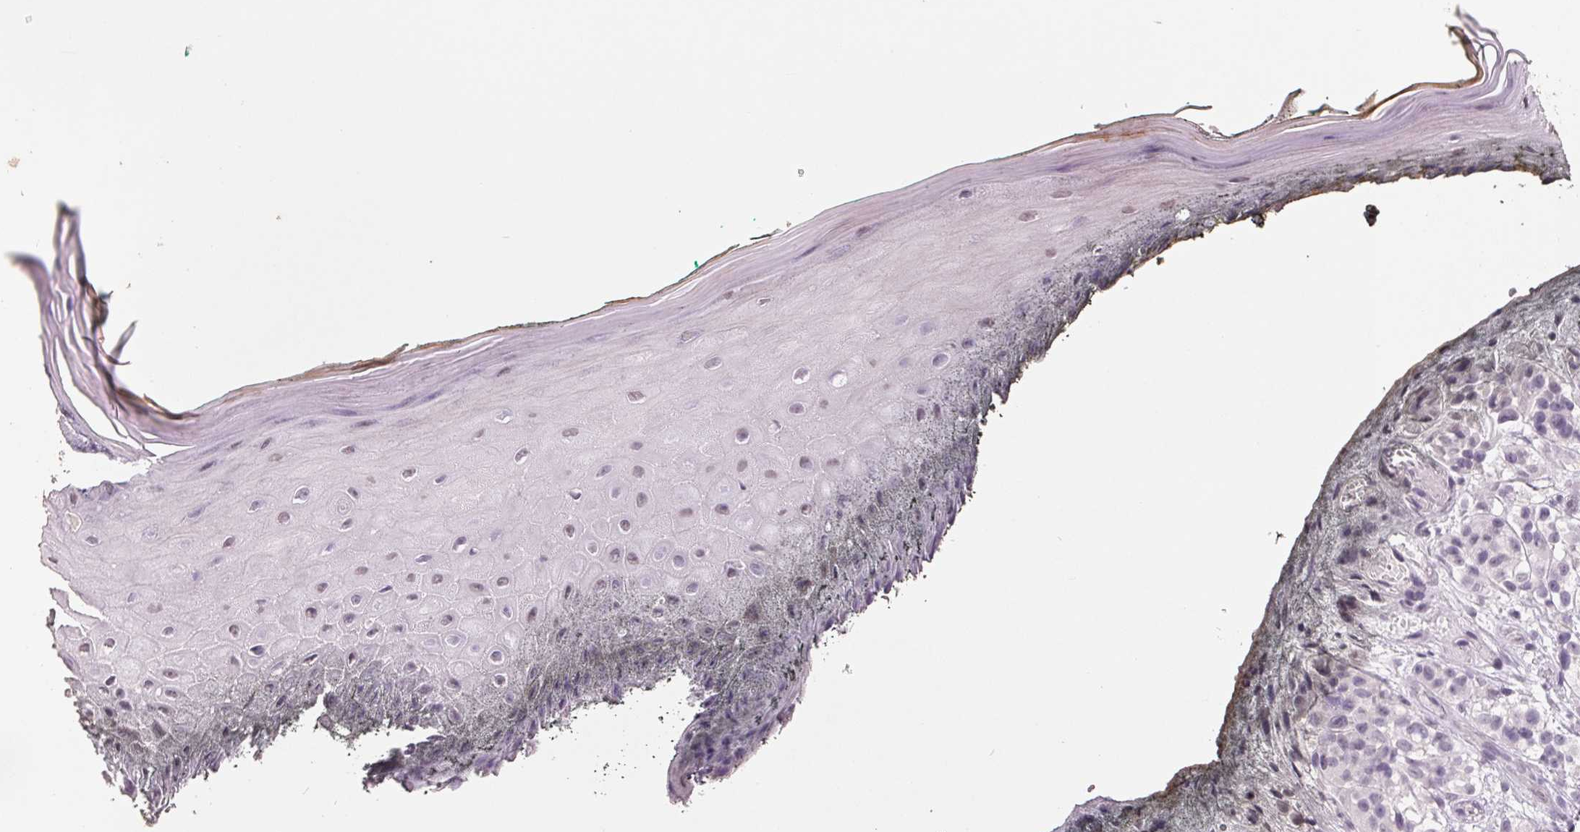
{"staining": {"intensity": "negative", "quantity": "none", "location": "none"}, "tissue": "melanoma", "cell_type": "Tumor cells", "image_type": "cancer", "snomed": [{"axis": "morphology", "description": "Malignant melanoma, NOS"}, {"axis": "topography", "description": "Skin"}], "caption": "A micrograph of human melanoma is negative for staining in tumor cells.", "gene": "FTCD", "patient": {"sex": "female", "age": 85}}